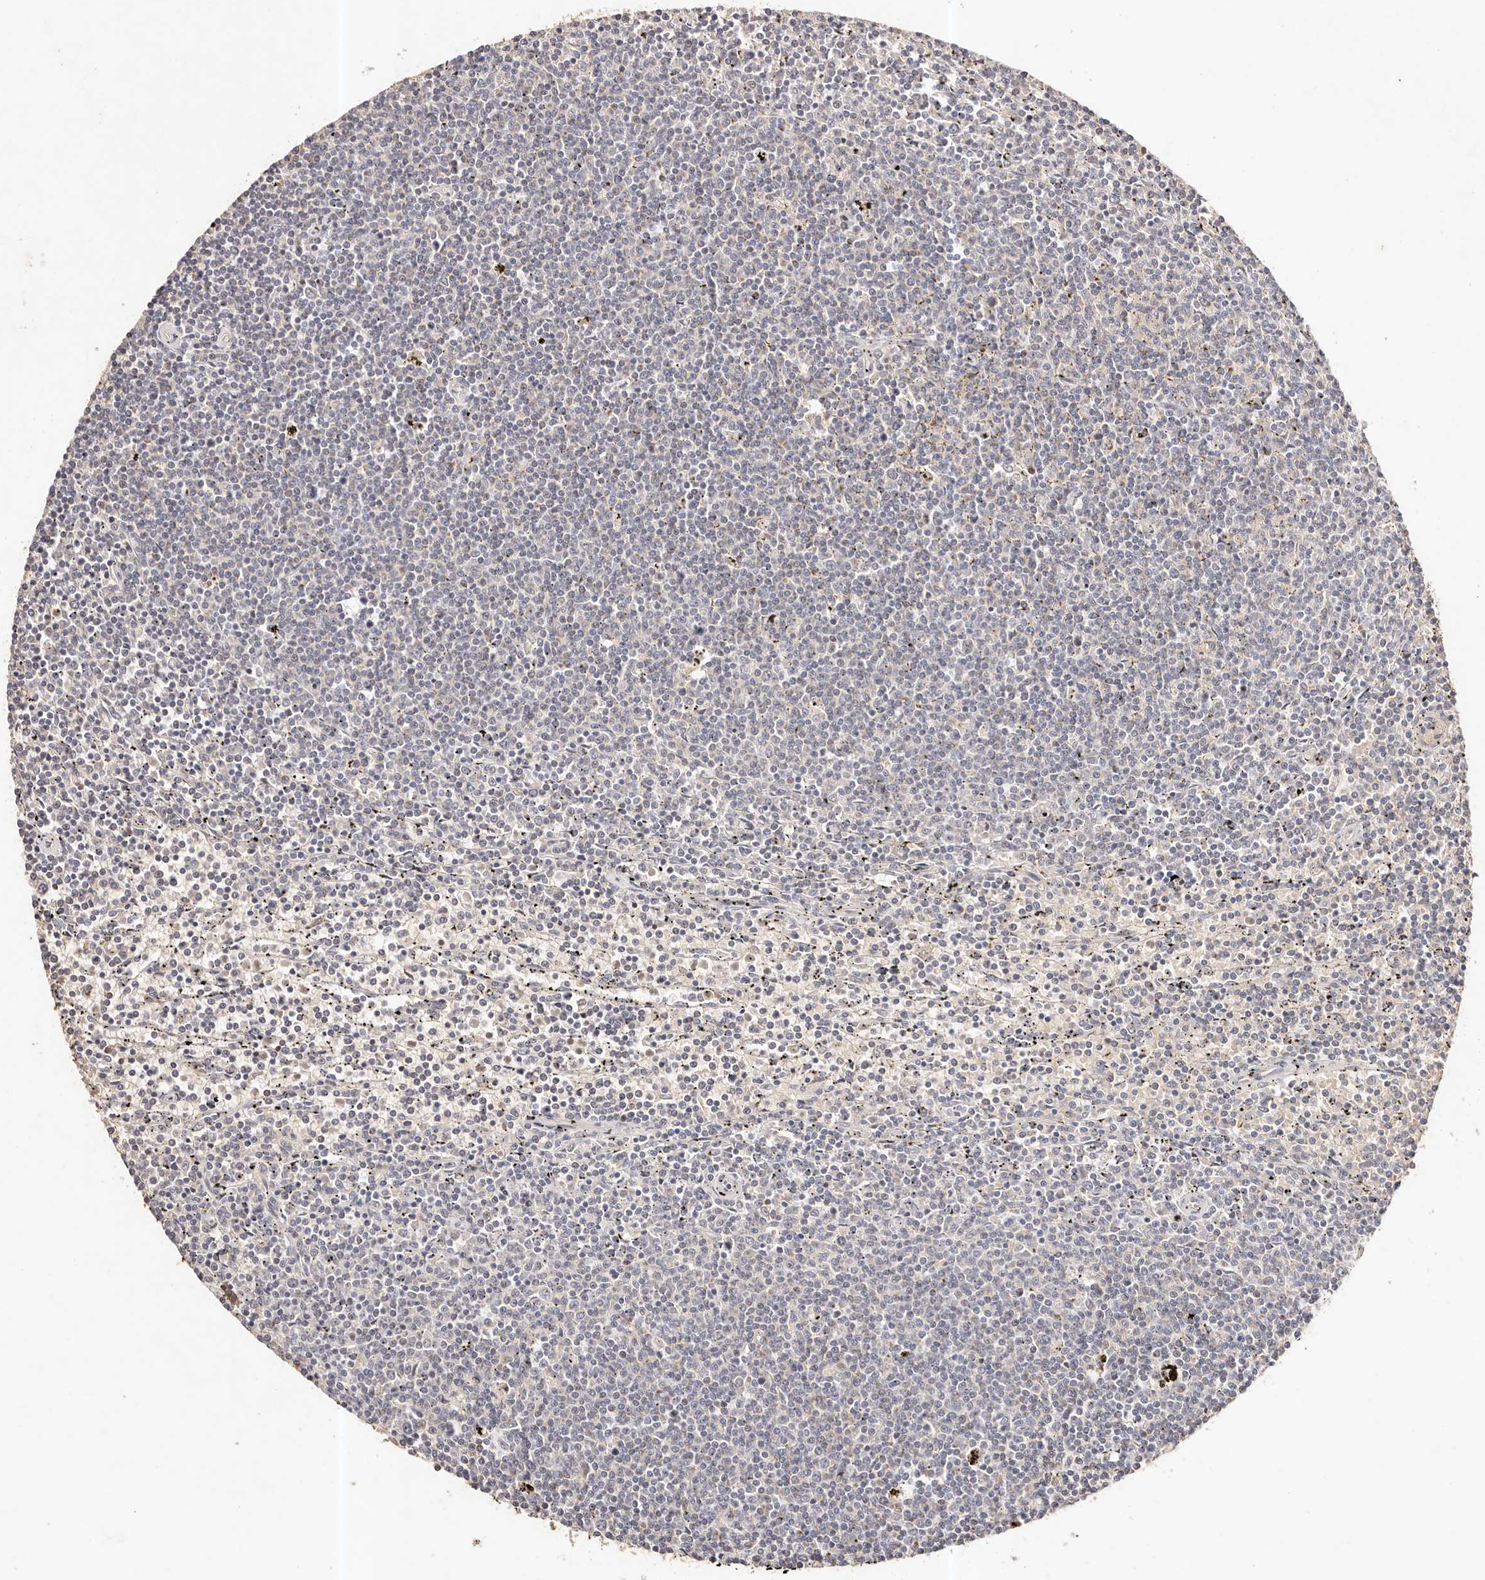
{"staining": {"intensity": "negative", "quantity": "none", "location": "none"}, "tissue": "lymphoma", "cell_type": "Tumor cells", "image_type": "cancer", "snomed": [{"axis": "morphology", "description": "Malignant lymphoma, non-Hodgkin's type, Low grade"}, {"axis": "topography", "description": "Spleen"}], "caption": "Low-grade malignant lymphoma, non-Hodgkin's type was stained to show a protein in brown. There is no significant staining in tumor cells.", "gene": "CXADR", "patient": {"sex": "female", "age": 50}}